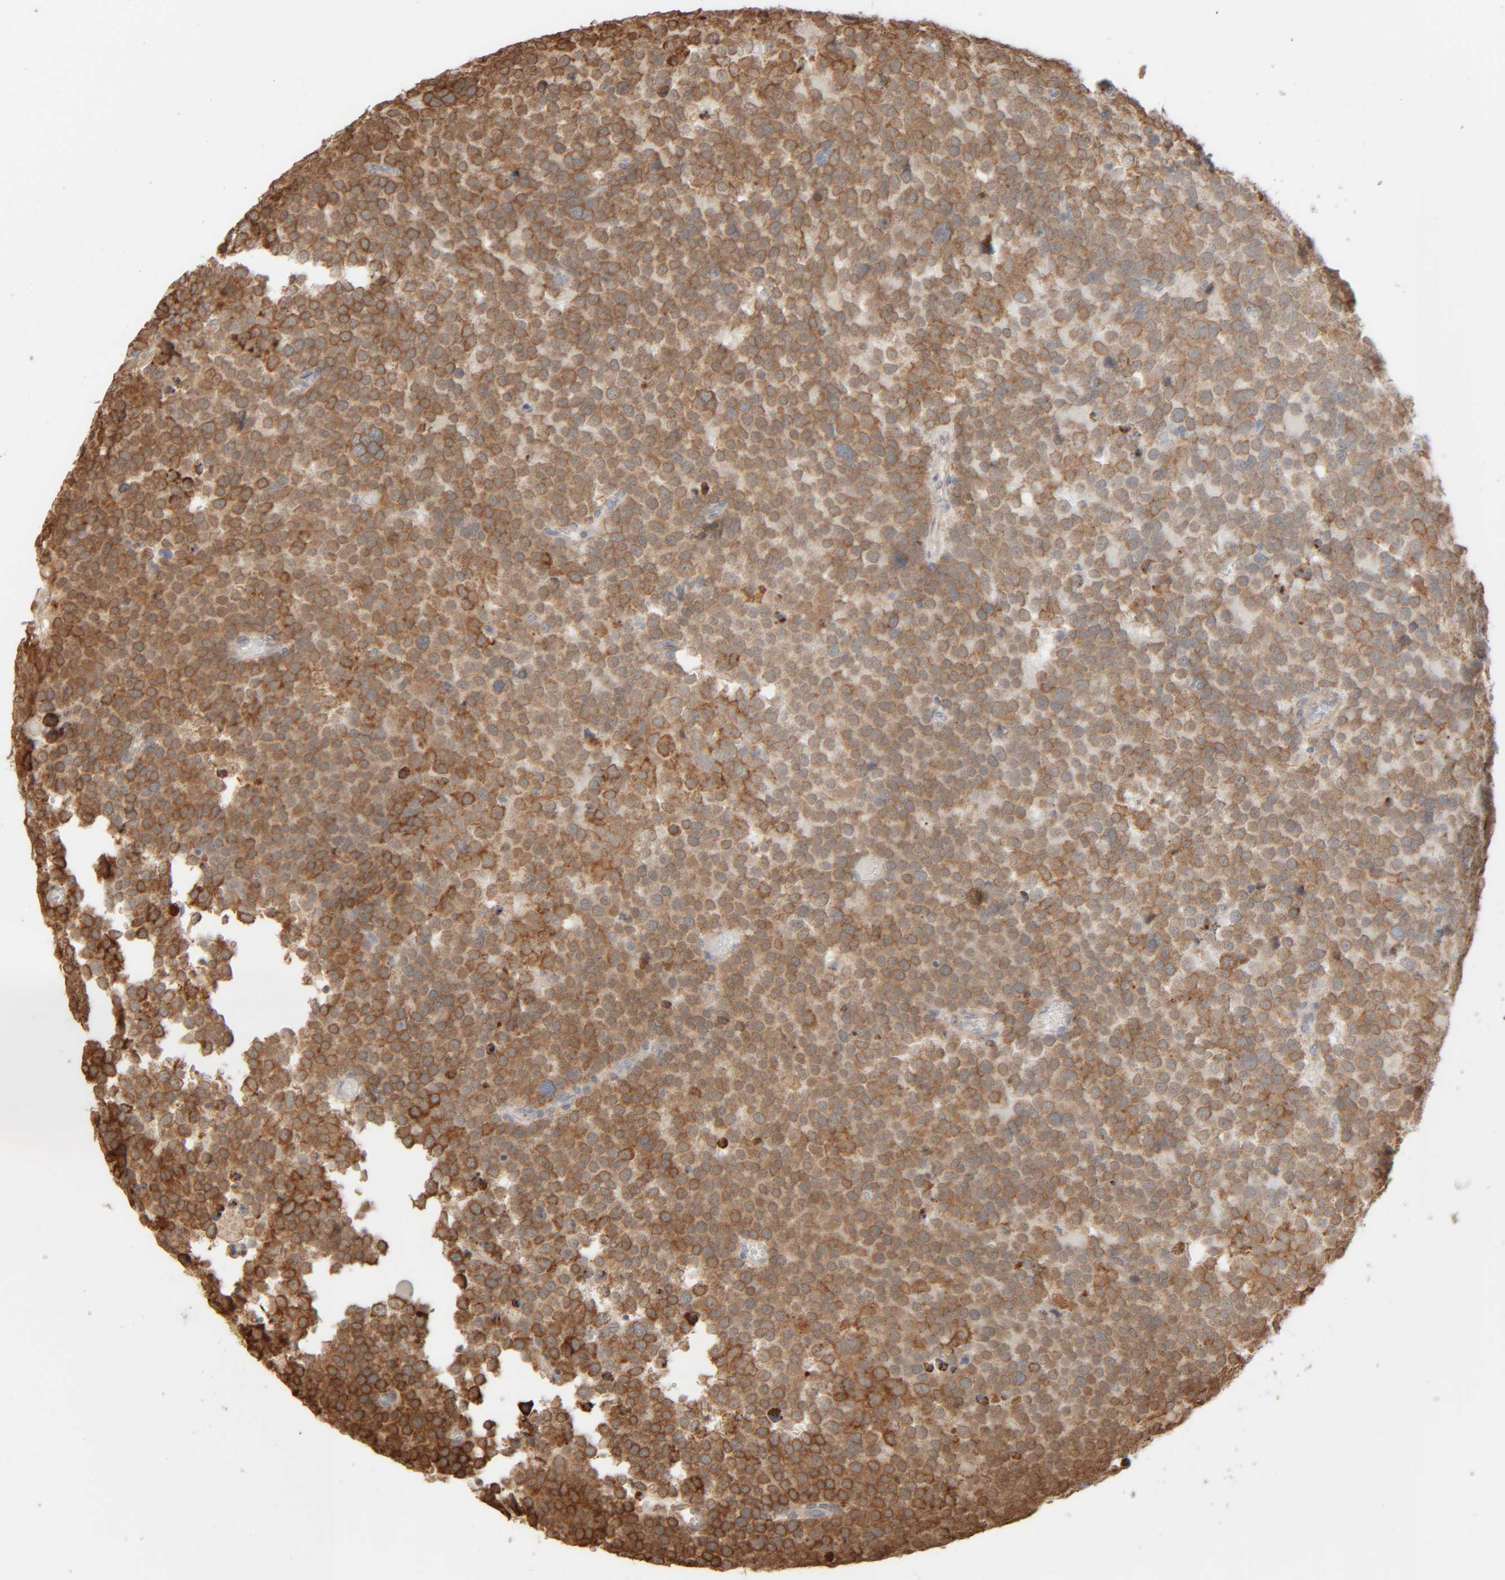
{"staining": {"intensity": "moderate", "quantity": ">75%", "location": "cytoplasmic/membranous"}, "tissue": "testis cancer", "cell_type": "Tumor cells", "image_type": "cancer", "snomed": [{"axis": "morphology", "description": "Seminoma, NOS"}, {"axis": "topography", "description": "Testis"}], "caption": "Immunohistochemical staining of human seminoma (testis) demonstrates medium levels of moderate cytoplasmic/membranous protein positivity in approximately >75% of tumor cells. Using DAB (3,3'-diaminobenzidine) (brown) and hematoxylin (blue) stains, captured at high magnification using brightfield microscopy.", "gene": "INTS1", "patient": {"sex": "male", "age": 71}}